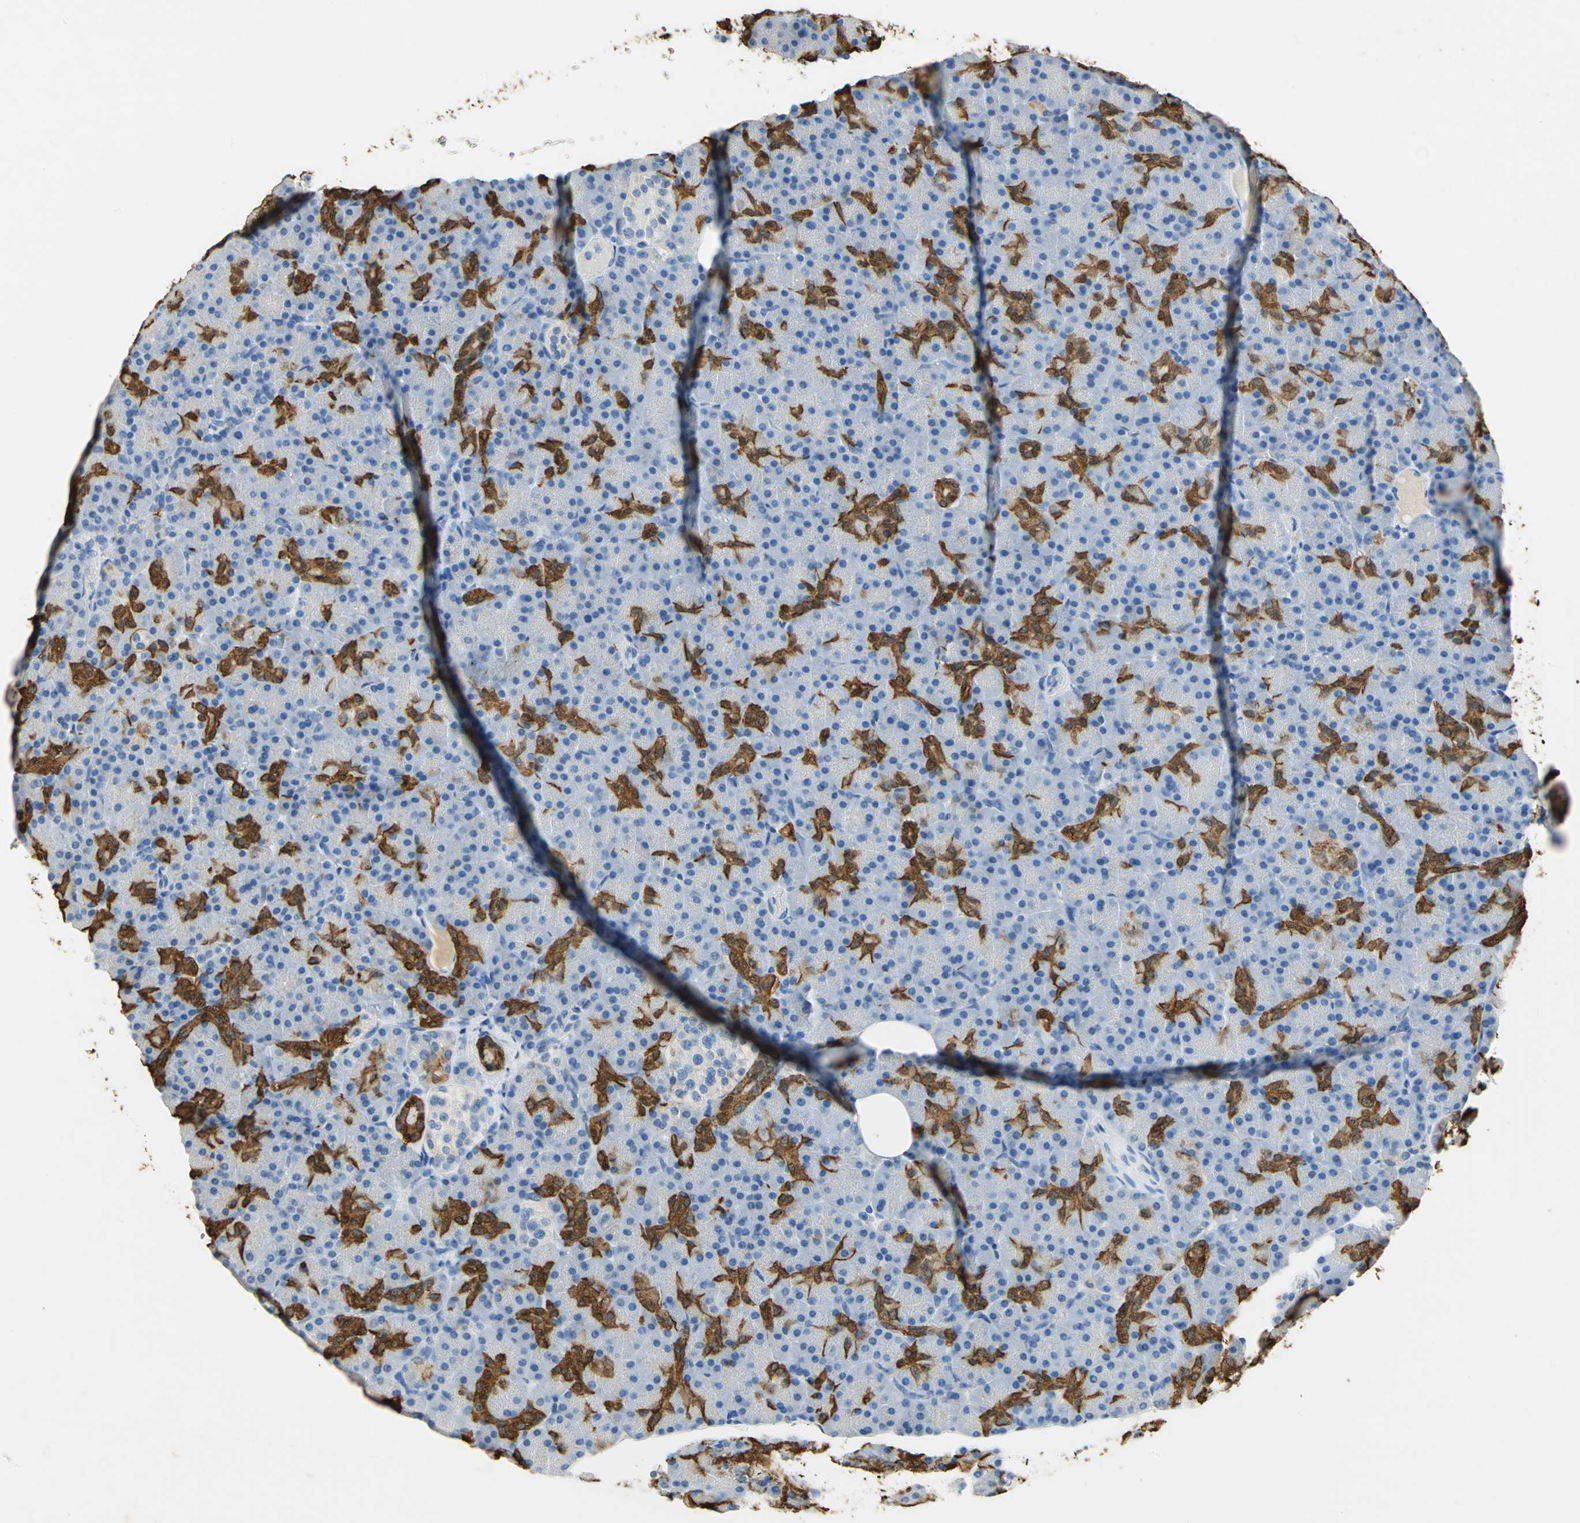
{"staining": {"intensity": "strong", "quantity": "<25%", "location": "cytoplasmic/membranous"}, "tissue": "pancreas", "cell_type": "Exocrine glandular cells", "image_type": "normal", "snomed": [{"axis": "morphology", "description": "Normal tissue, NOS"}, {"axis": "topography", "description": "Pancreas"}], "caption": "IHC of unremarkable pancreas exhibits medium levels of strong cytoplasmic/membranous expression in about <25% of exocrine glandular cells. Using DAB (brown) and hematoxylin (blue) stains, captured at high magnification using brightfield microscopy.", "gene": "ANXA4", "patient": {"sex": "female", "age": 43}}